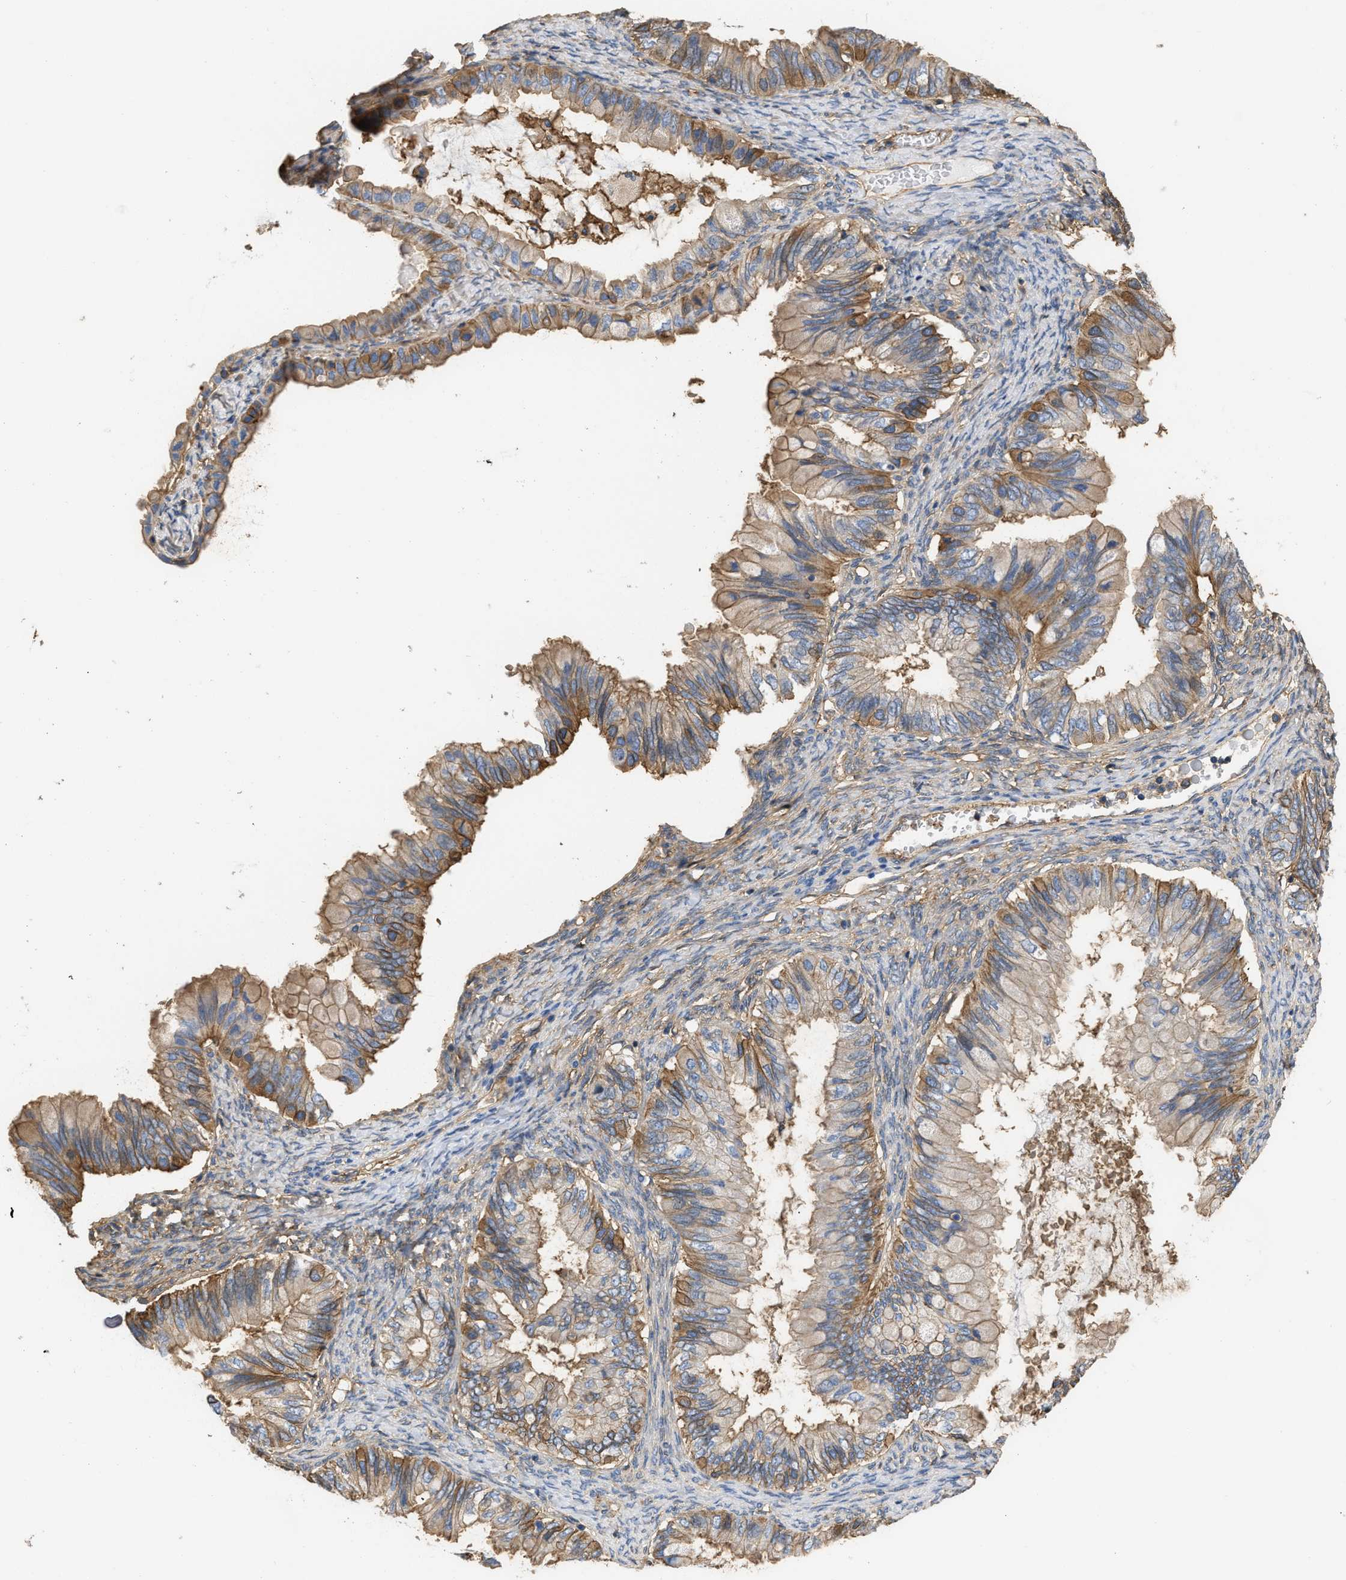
{"staining": {"intensity": "moderate", "quantity": ">75%", "location": "cytoplasmic/membranous"}, "tissue": "ovarian cancer", "cell_type": "Tumor cells", "image_type": "cancer", "snomed": [{"axis": "morphology", "description": "Cystadenocarcinoma, mucinous, NOS"}, {"axis": "topography", "description": "Ovary"}], "caption": "Approximately >75% of tumor cells in ovarian cancer show moderate cytoplasmic/membranous protein positivity as visualized by brown immunohistochemical staining.", "gene": "GNB4", "patient": {"sex": "female", "age": 80}}